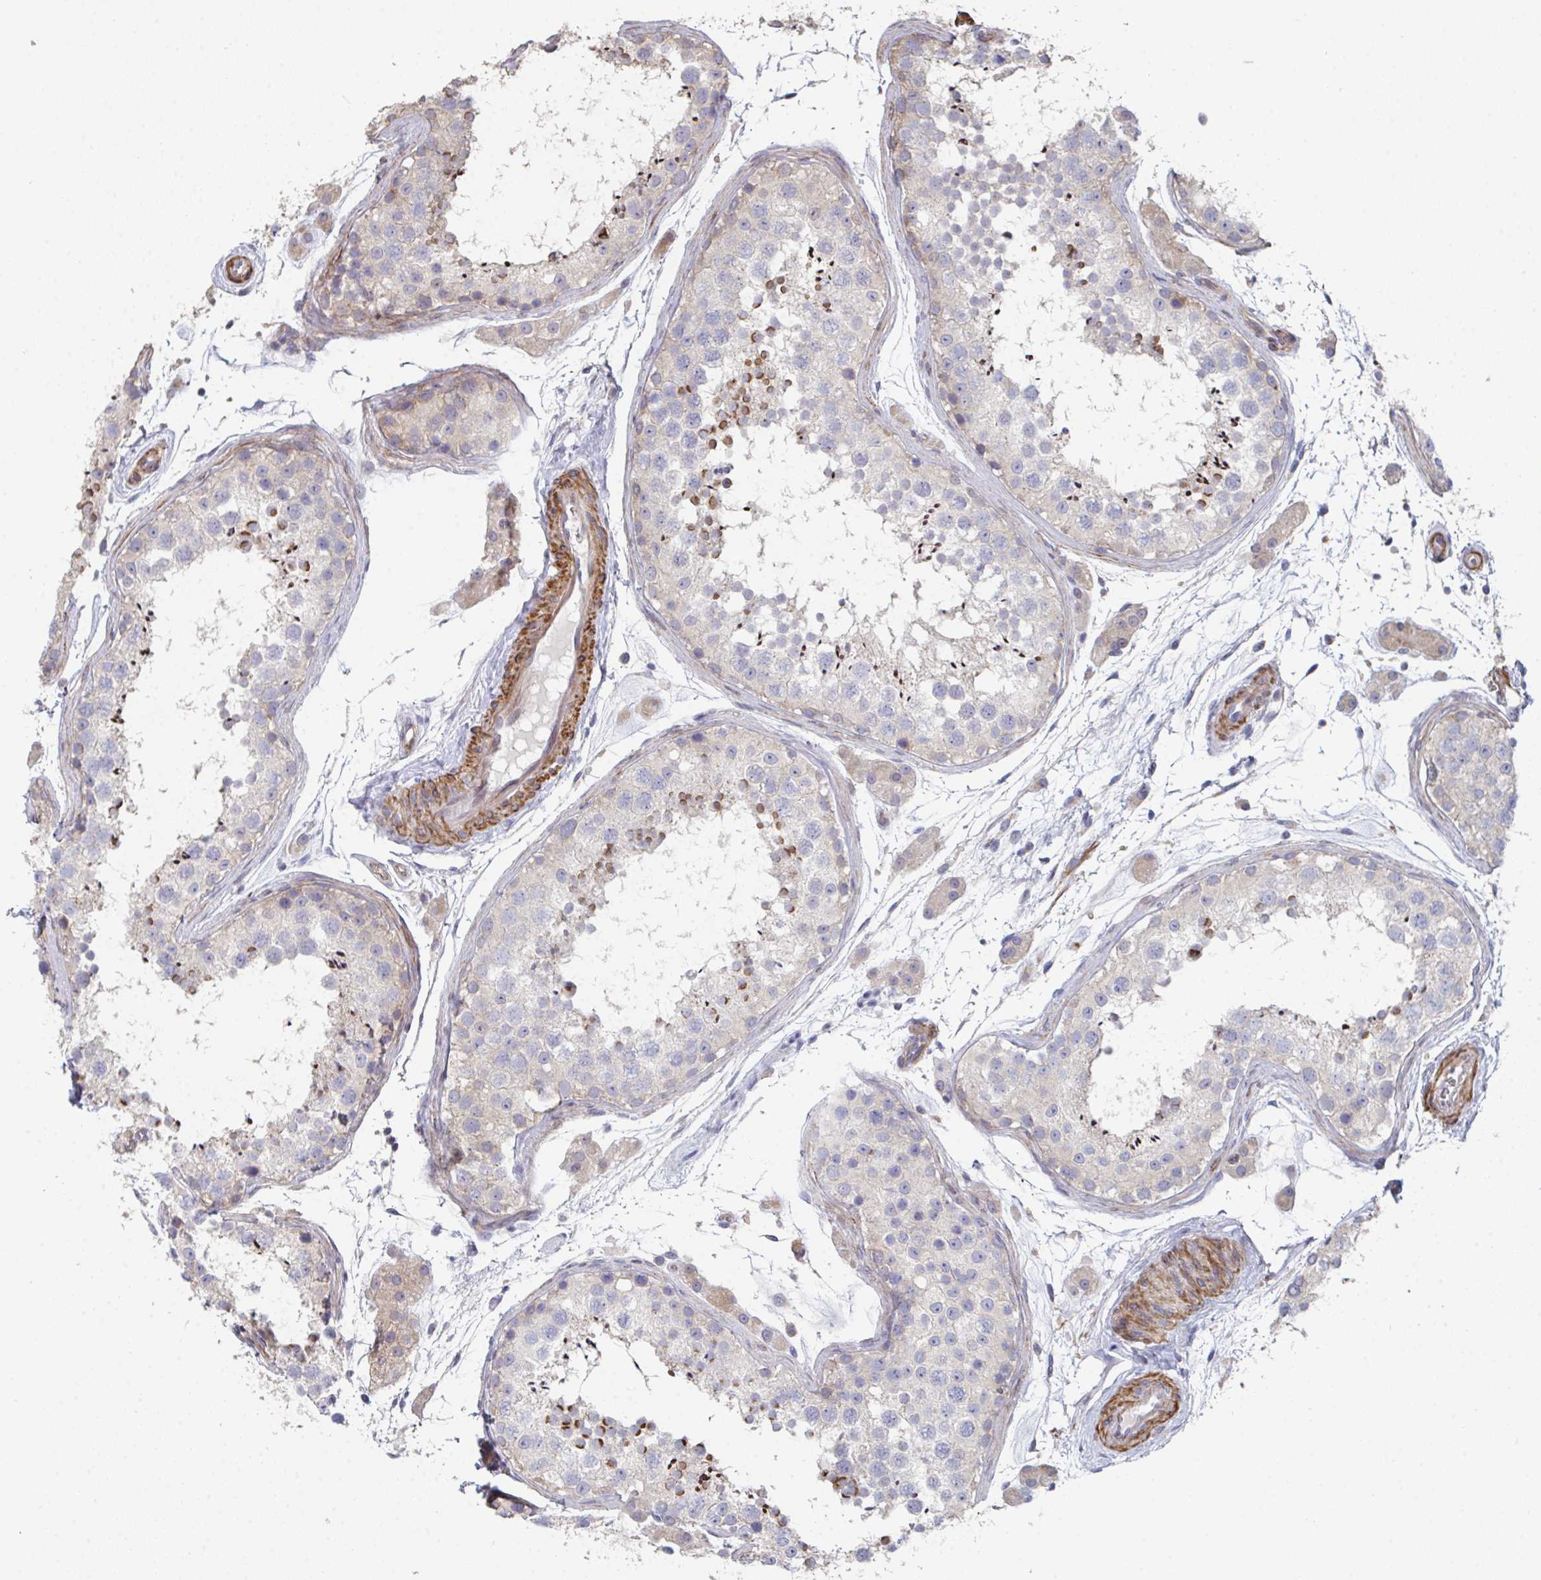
{"staining": {"intensity": "strong", "quantity": "<25%", "location": "cytoplasmic/membranous"}, "tissue": "testis", "cell_type": "Cells in seminiferous ducts", "image_type": "normal", "snomed": [{"axis": "morphology", "description": "Normal tissue, NOS"}, {"axis": "topography", "description": "Testis"}], "caption": "A brown stain shows strong cytoplasmic/membranous expression of a protein in cells in seminiferous ducts of benign human testis.", "gene": "FZD2", "patient": {"sex": "male", "age": 41}}